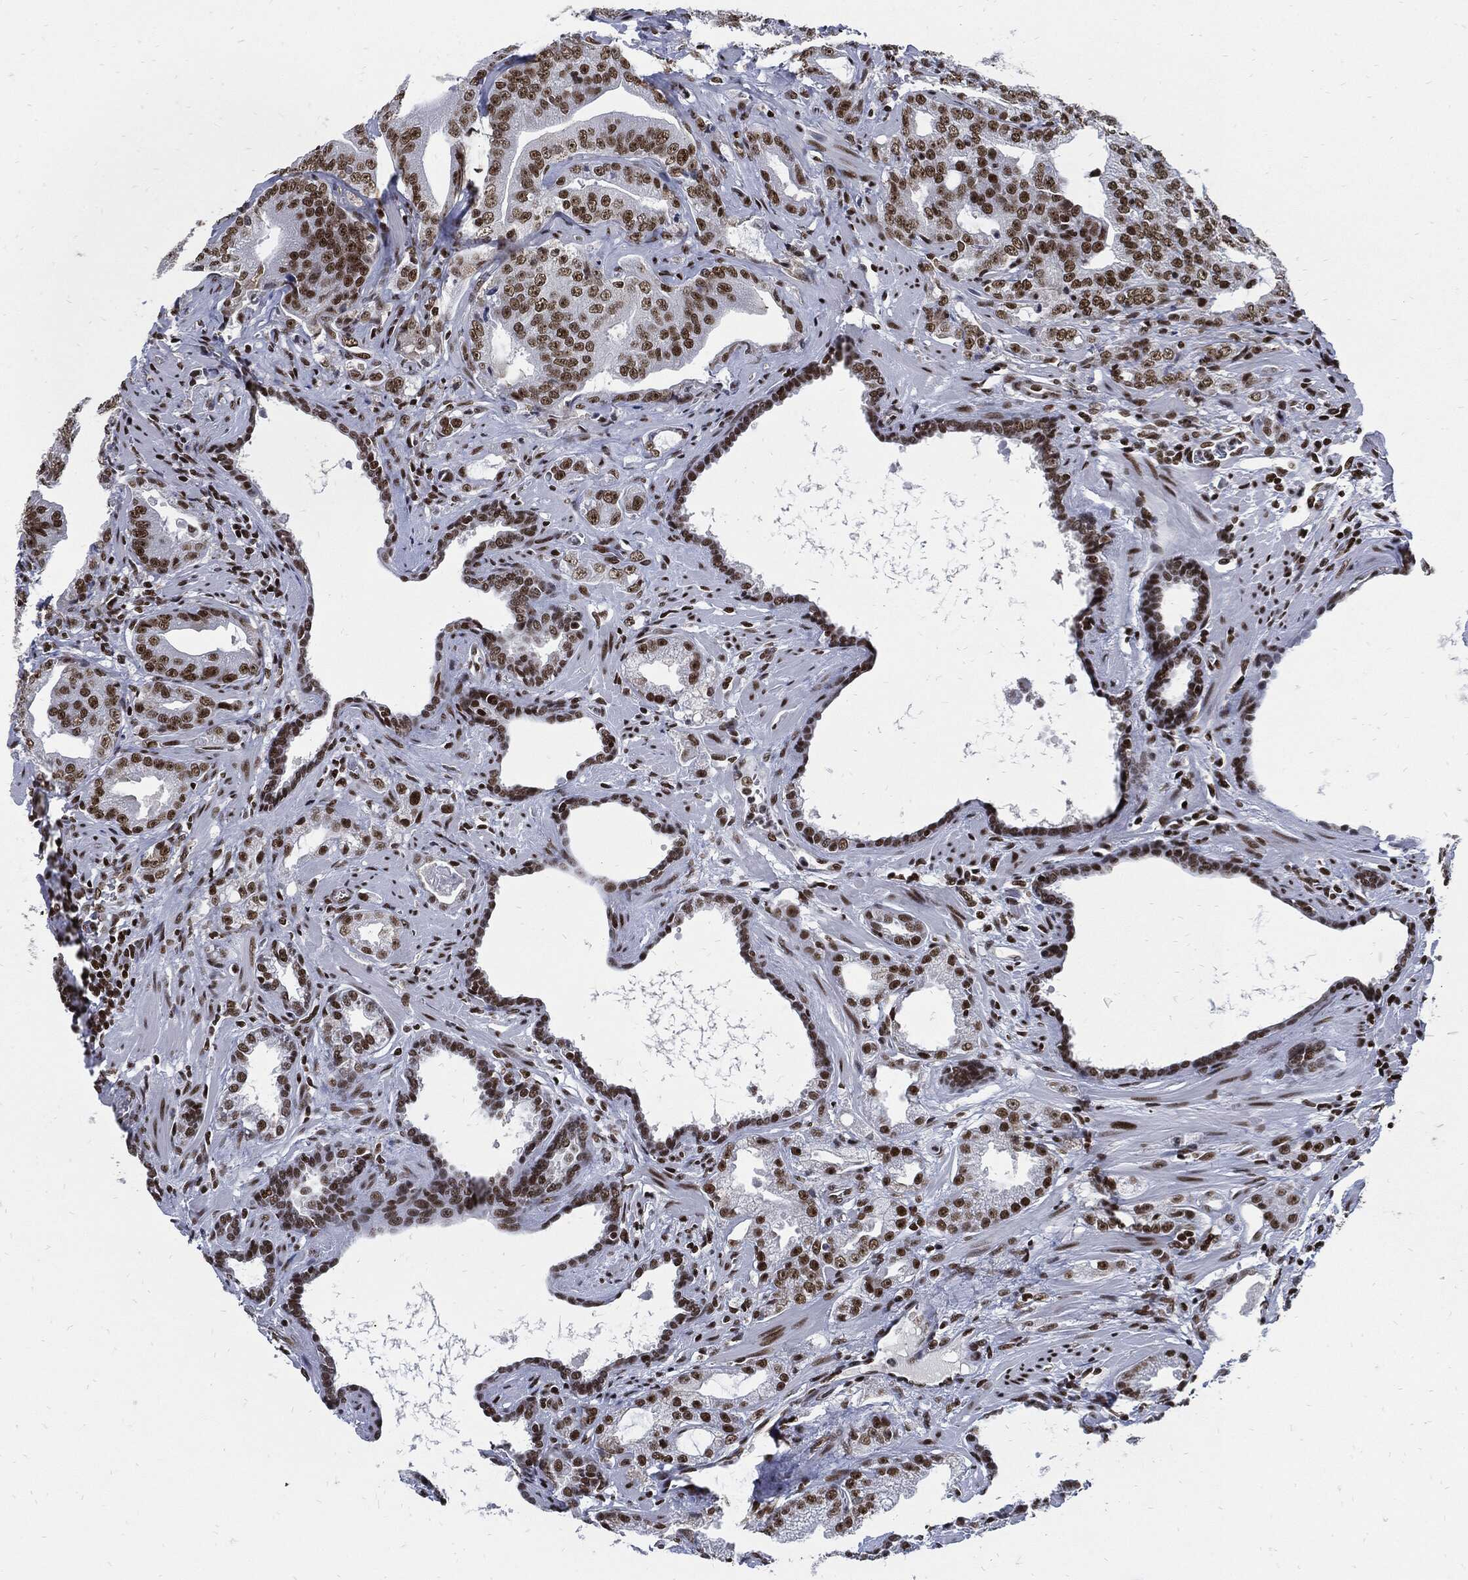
{"staining": {"intensity": "strong", "quantity": ">75%", "location": "nuclear"}, "tissue": "prostate cancer", "cell_type": "Tumor cells", "image_type": "cancer", "snomed": [{"axis": "morphology", "description": "Adenocarcinoma, Low grade"}, {"axis": "topography", "description": "Prostate"}], "caption": "The histopathology image demonstrates immunohistochemical staining of prostate cancer (low-grade adenocarcinoma). There is strong nuclear expression is appreciated in about >75% of tumor cells.", "gene": "TERF2", "patient": {"sex": "male", "age": 62}}